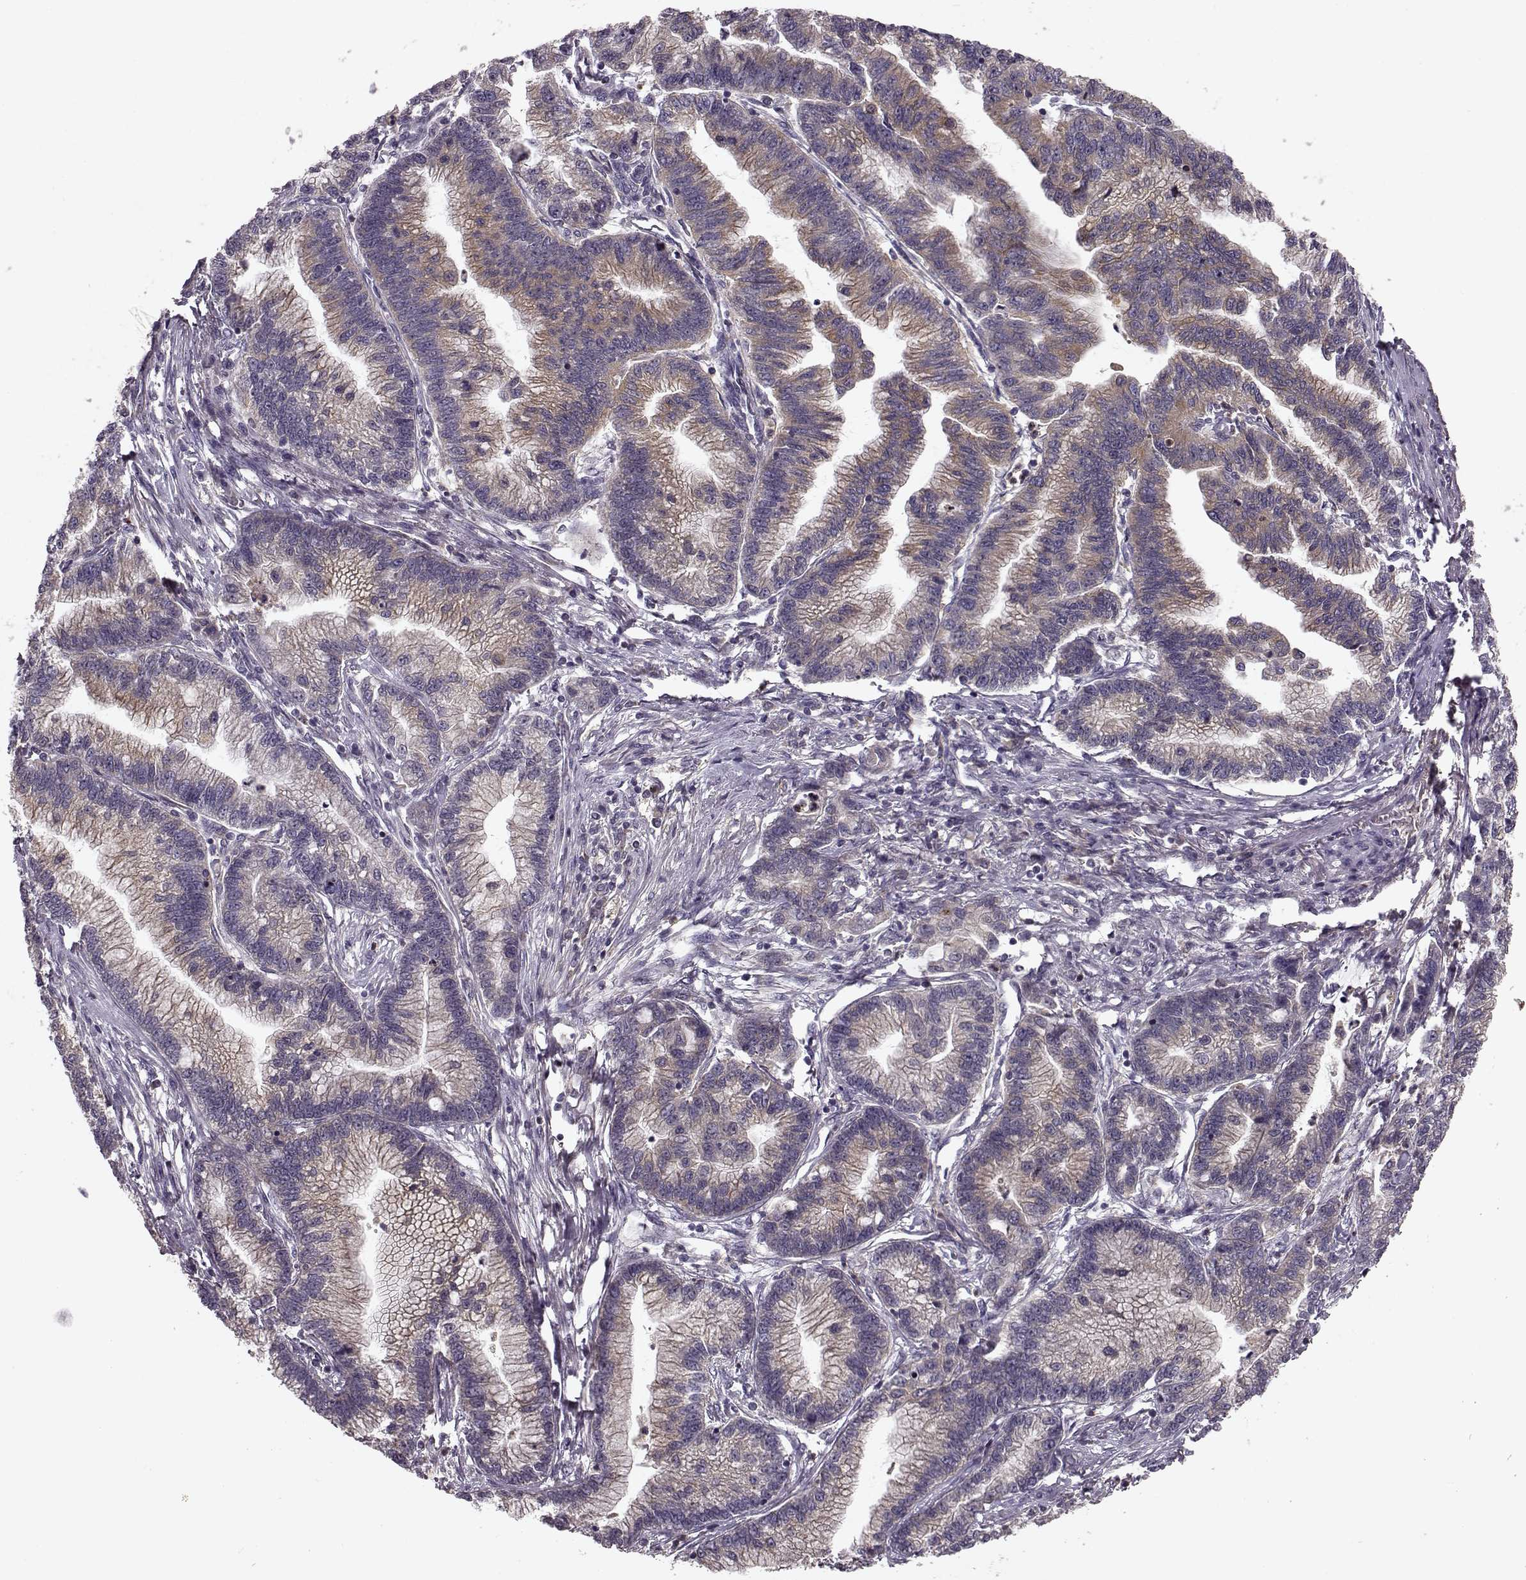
{"staining": {"intensity": "weak", "quantity": "25%-75%", "location": "cytoplasmic/membranous"}, "tissue": "stomach cancer", "cell_type": "Tumor cells", "image_type": "cancer", "snomed": [{"axis": "morphology", "description": "Adenocarcinoma, NOS"}, {"axis": "topography", "description": "Stomach"}], "caption": "A histopathology image of stomach adenocarcinoma stained for a protein demonstrates weak cytoplasmic/membranous brown staining in tumor cells. (DAB (3,3'-diaminobenzidine) IHC, brown staining for protein, blue staining for nuclei).", "gene": "IFRD2", "patient": {"sex": "male", "age": 83}}